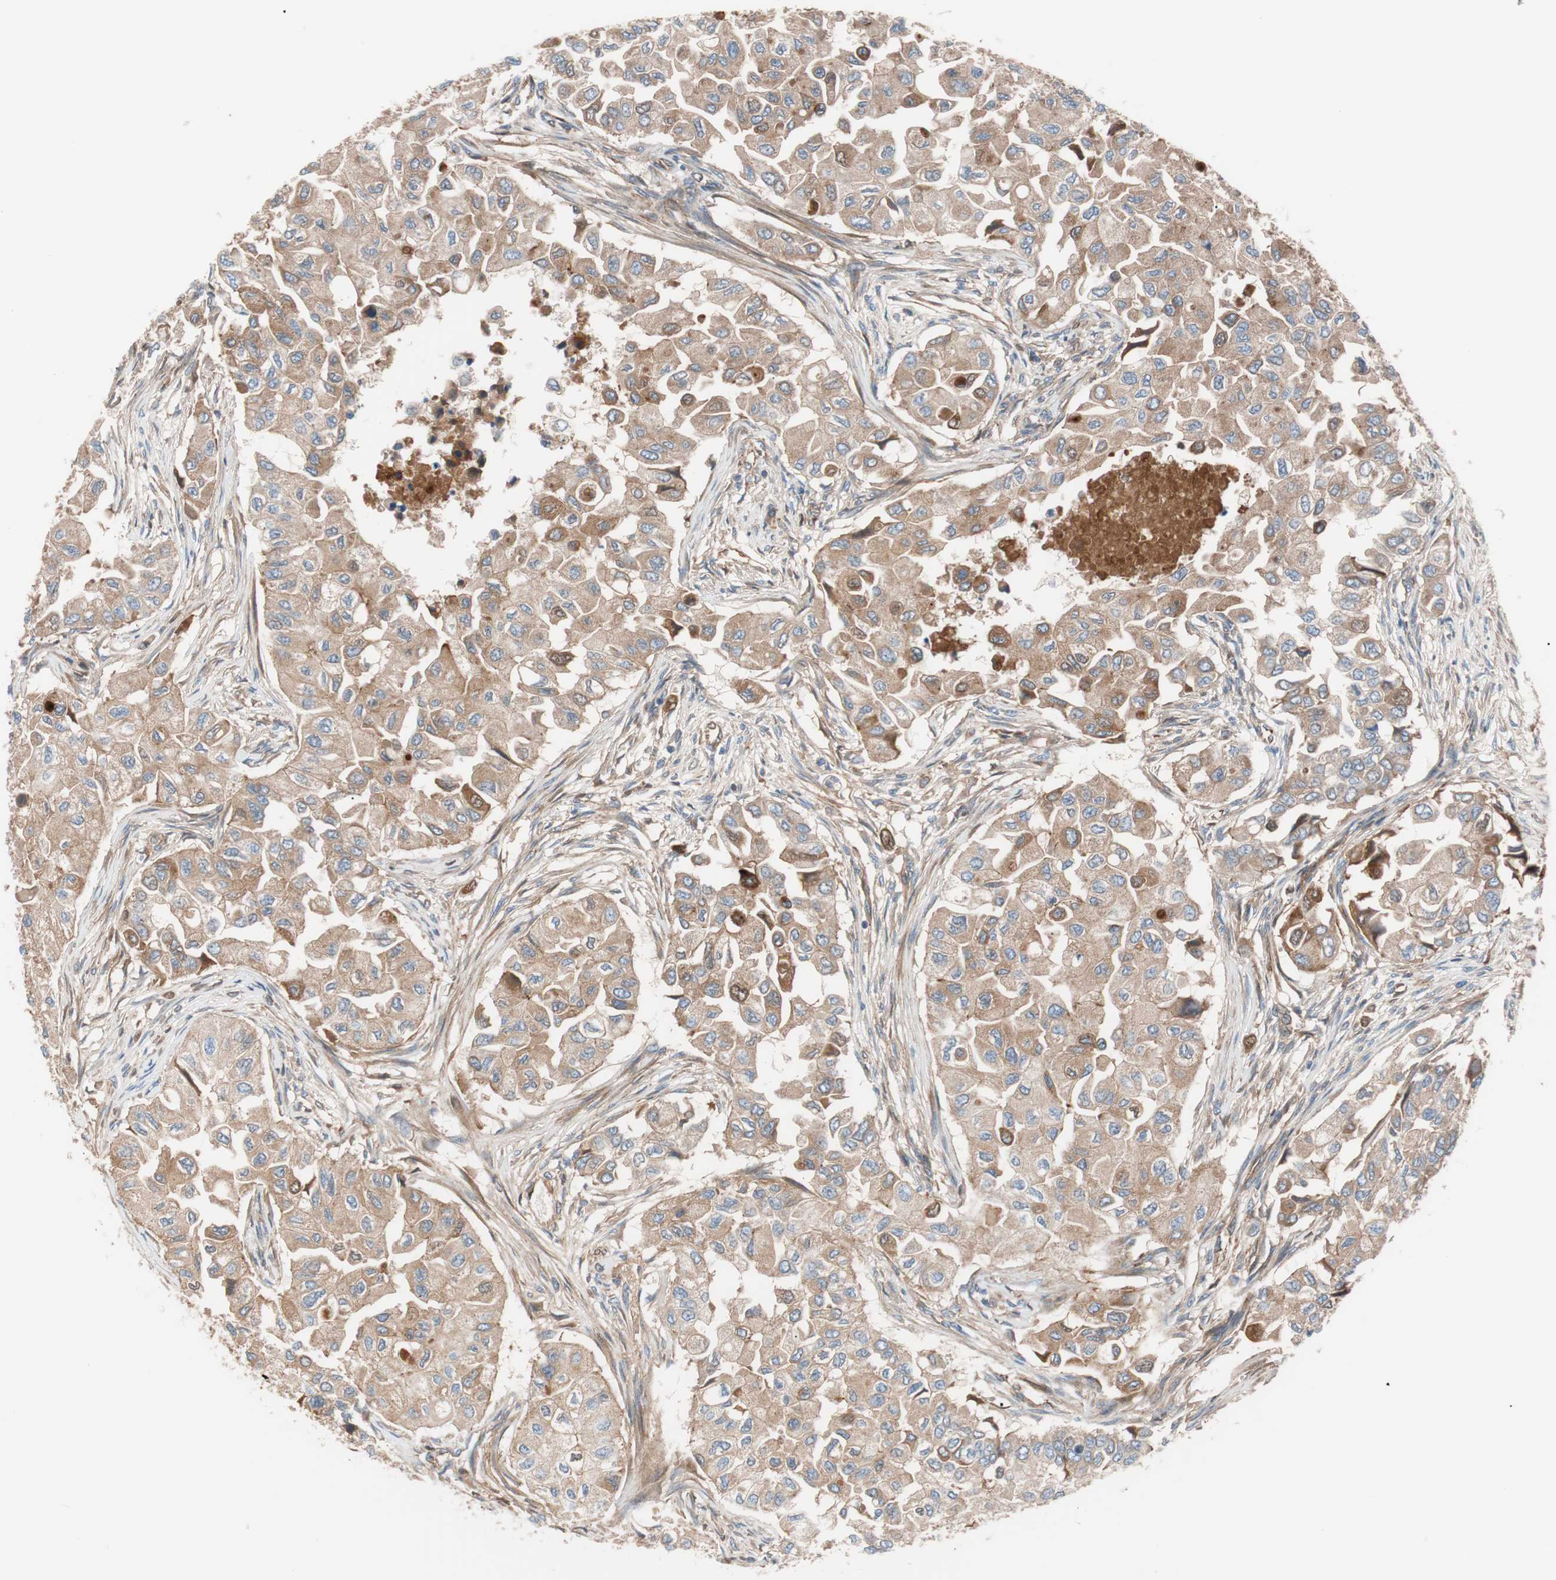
{"staining": {"intensity": "moderate", "quantity": ">75%", "location": "cytoplasmic/membranous"}, "tissue": "breast cancer", "cell_type": "Tumor cells", "image_type": "cancer", "snomed": [{"axis": "morphology", "description": "Normal tissue, NOS"}, {"axis": "morphology", "description": "Duct carcinoma"}, {"axis": "topography", "description": "Breast"}], "caption": "Protein staining shows moderate cytoplasmic/membranous staining in approximately >75% of tumor cells in infiltrating ductal carcinoma (breast).", "gene": "SPINT1", "patient": {"sex": "female", "age": 49}}